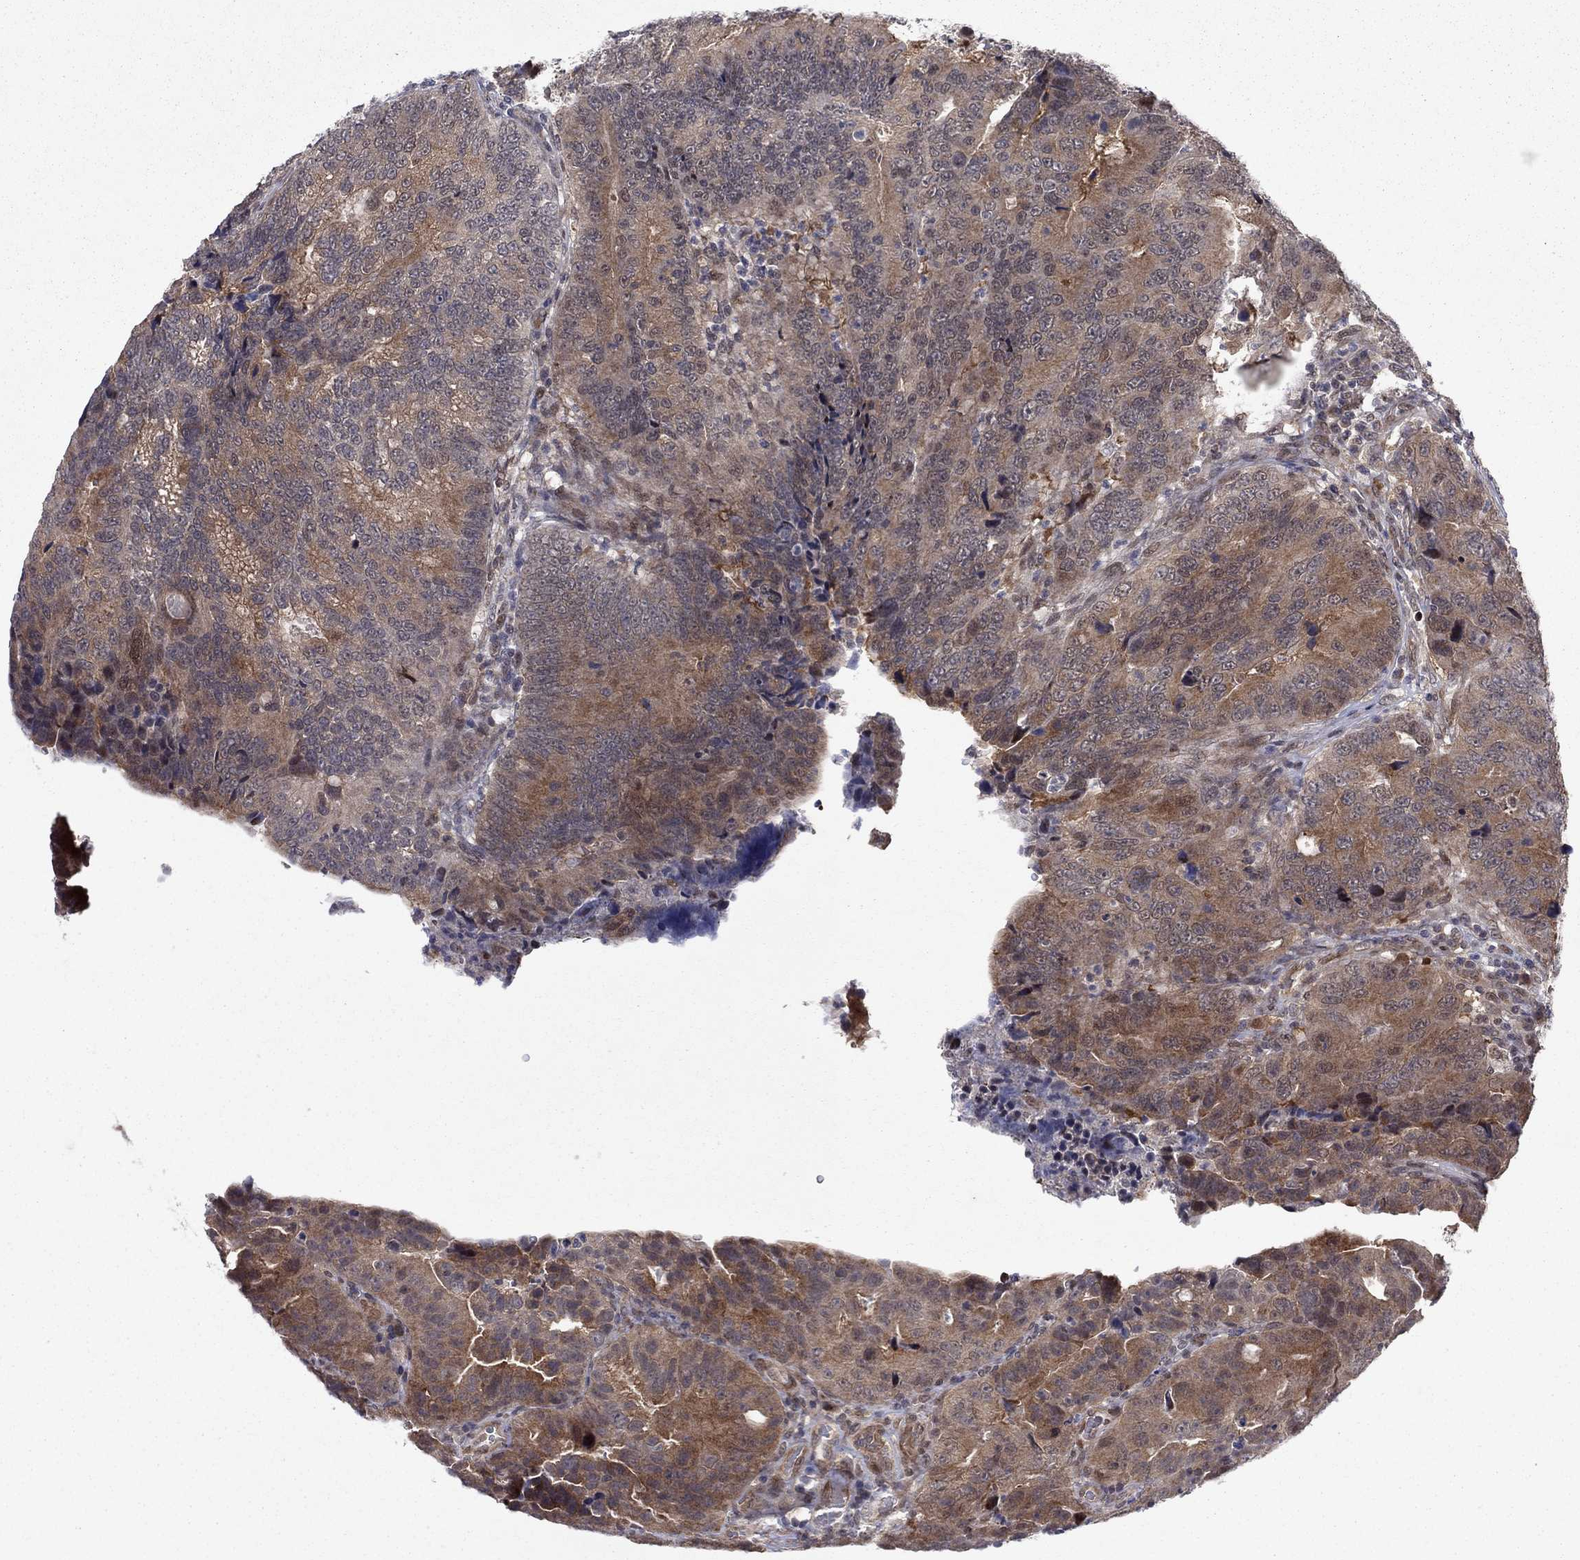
{"staining": {"intensity": "moderate", "quantity": "25%-75%", "location": "cytoplasmic/membranous"}, "tissue": "colorectal cancer", "cell_type": "Tumor cells", "image_type": "cancer", "snomed": [{"axis": "morphology", "description": "Adenocarcinoma, NOS"}, {"axis": "topography", "description": "Colon"}], "caption": "This photomicrograph displays immunohistochemistry (IHC) staining of colorectal cancer, with medium moderate cytoplasmic/membranous staining in approximately 25%-75% of tumor cells.", "gene": "PSMC1", "patient": {"sex": "female", "age": 72}}